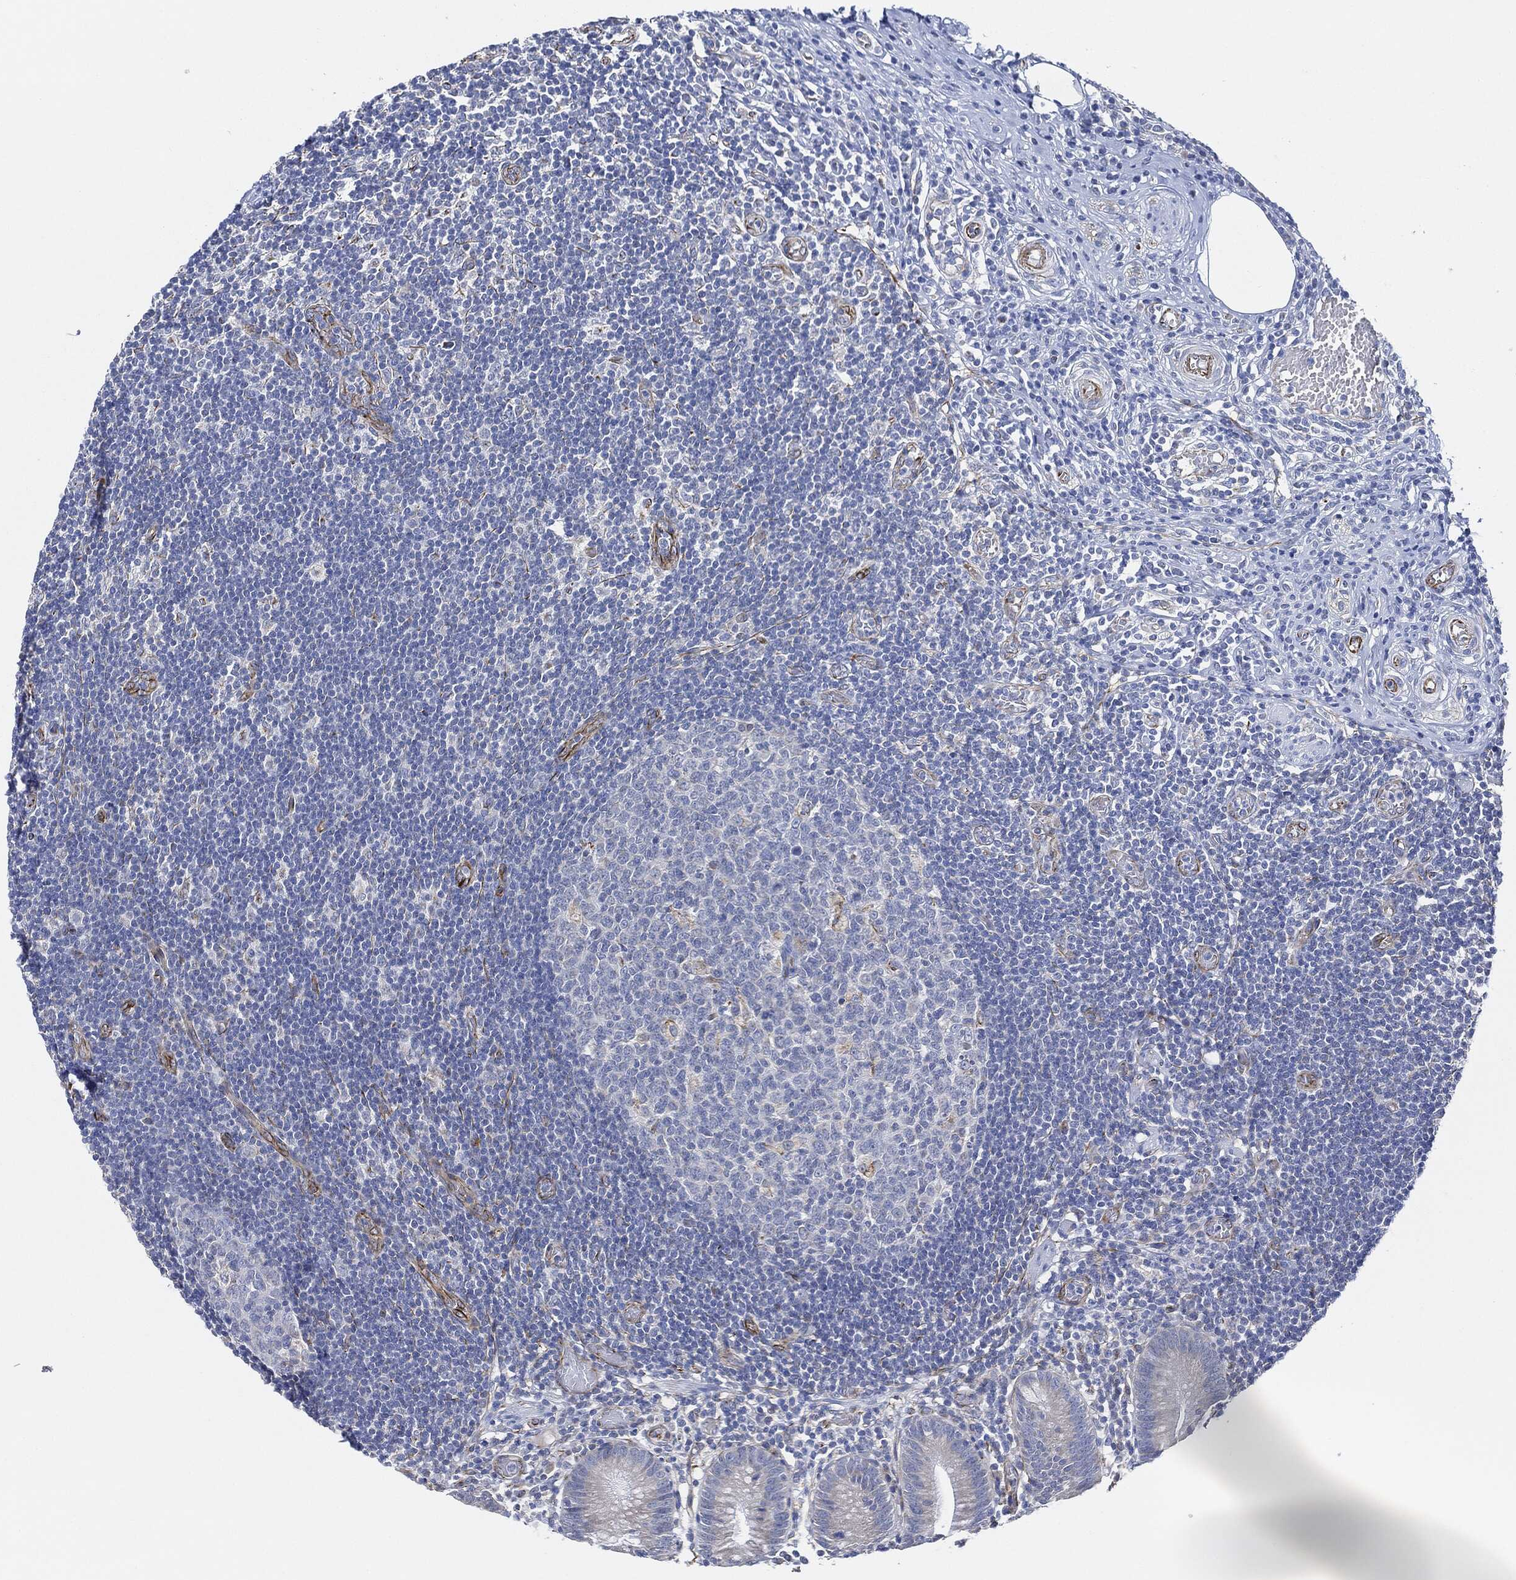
{"staining": {"intensity": "negative", "quantity": "none", "location": "none"}, "tissue": "appendix", "cell_type": "Glandular cells", "image_type": "normal", "snomed": [{"axis": "morphology", "description": "Normal tissue, NOS"}, {"axis": "topography", "description": "Appendix"}], "caption": "IHC micrograph of normal appendix: appendix stained with DAB (3,3'-diaminobenzidine) displays no significant protein expression in glandular cells. (DAB (3,3'-diaminobenzidine) immunohistochemistry, high magnification).", "gene": "THSD1", "patient": {"sex": "female", "age": 40}}